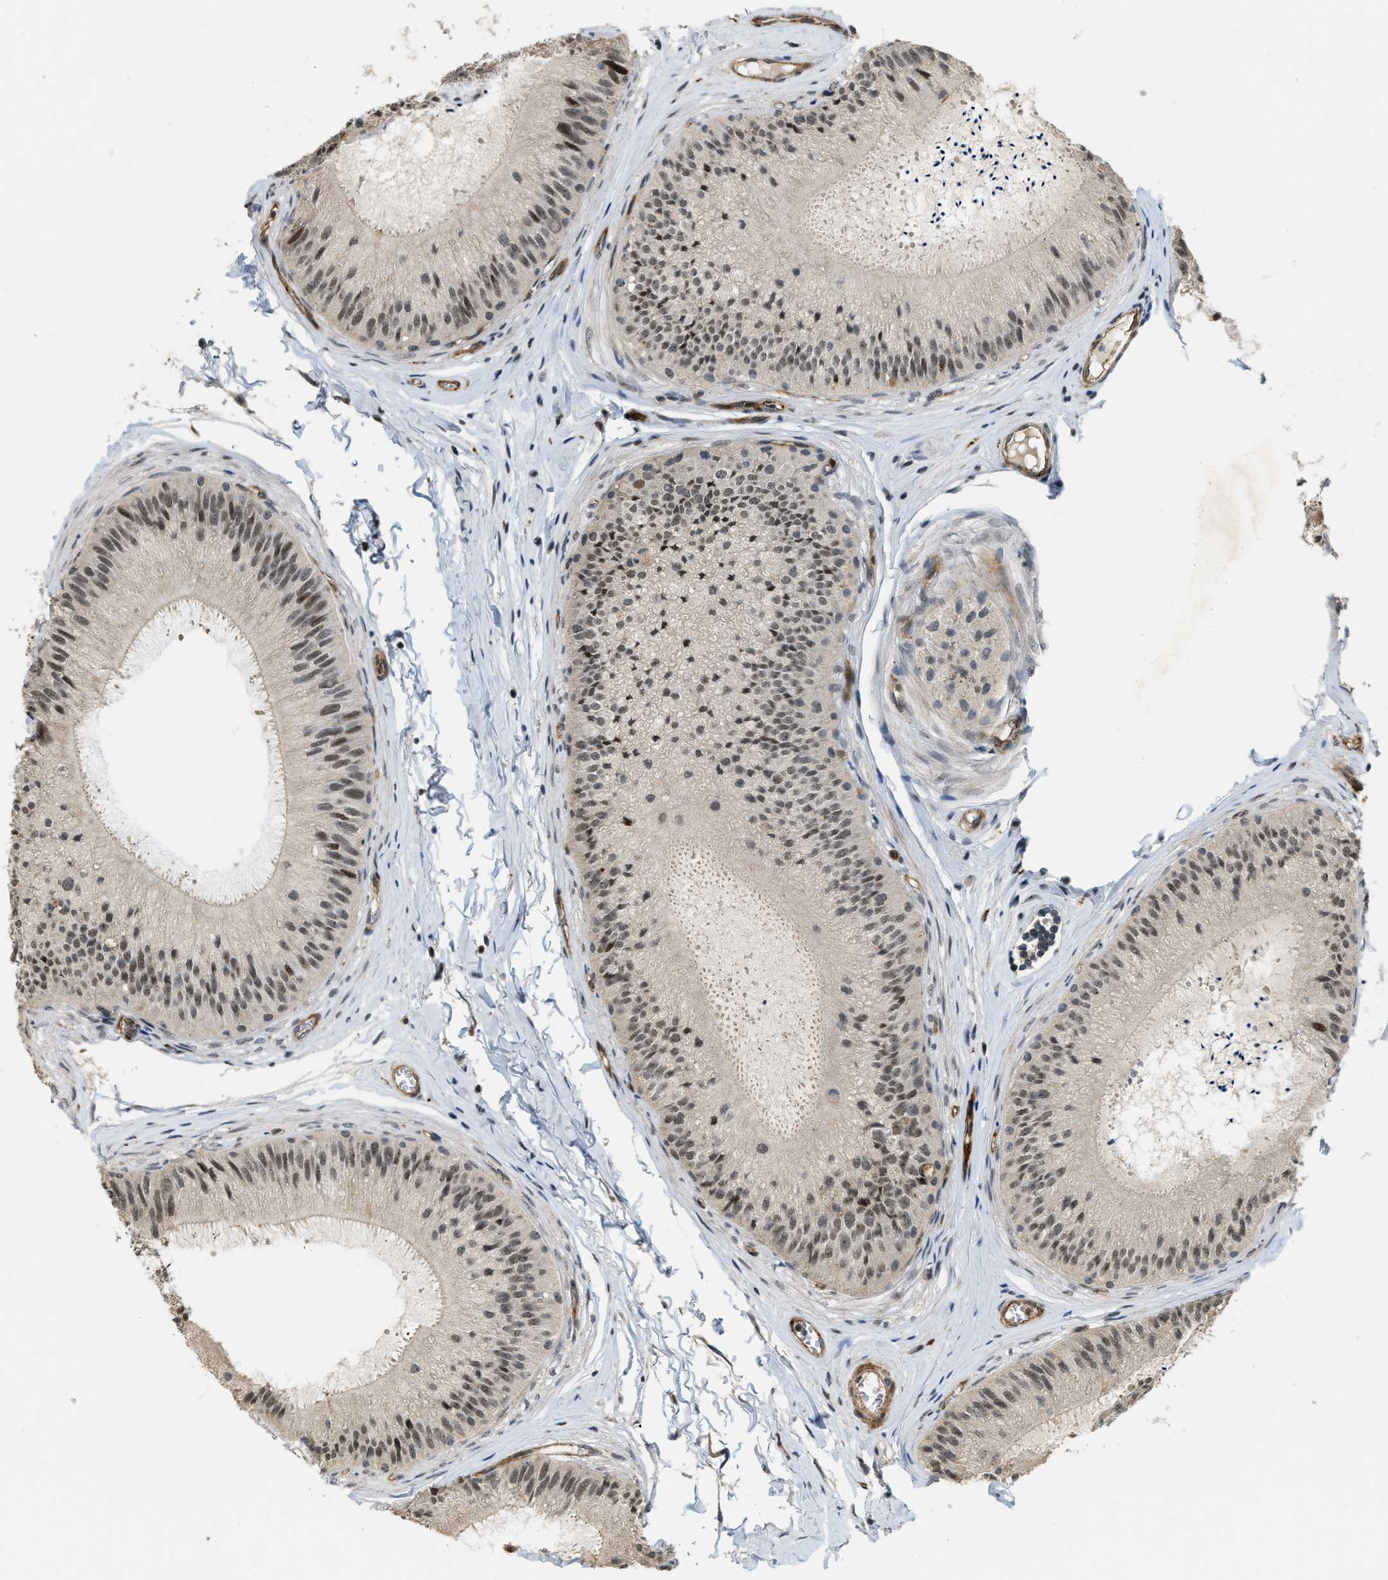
{"staining": {"intensity": "moderate", "quantity": ">75%", "location": "nuclear"}, "tissue": "epididymis", "cell_type": "Glandular cells", "image_type": "normal", "snomed": [{"axis": "morphology", "description": "Normal tissue, NOS"}, {"axis": "topography", "description": "Epididymis"}], "caption": "Normal epididymis displays moderate nuclear staining in about >75% of glandular cells.", "gene": "DPF2", "patient": {"sex": "male", "age": 31}}